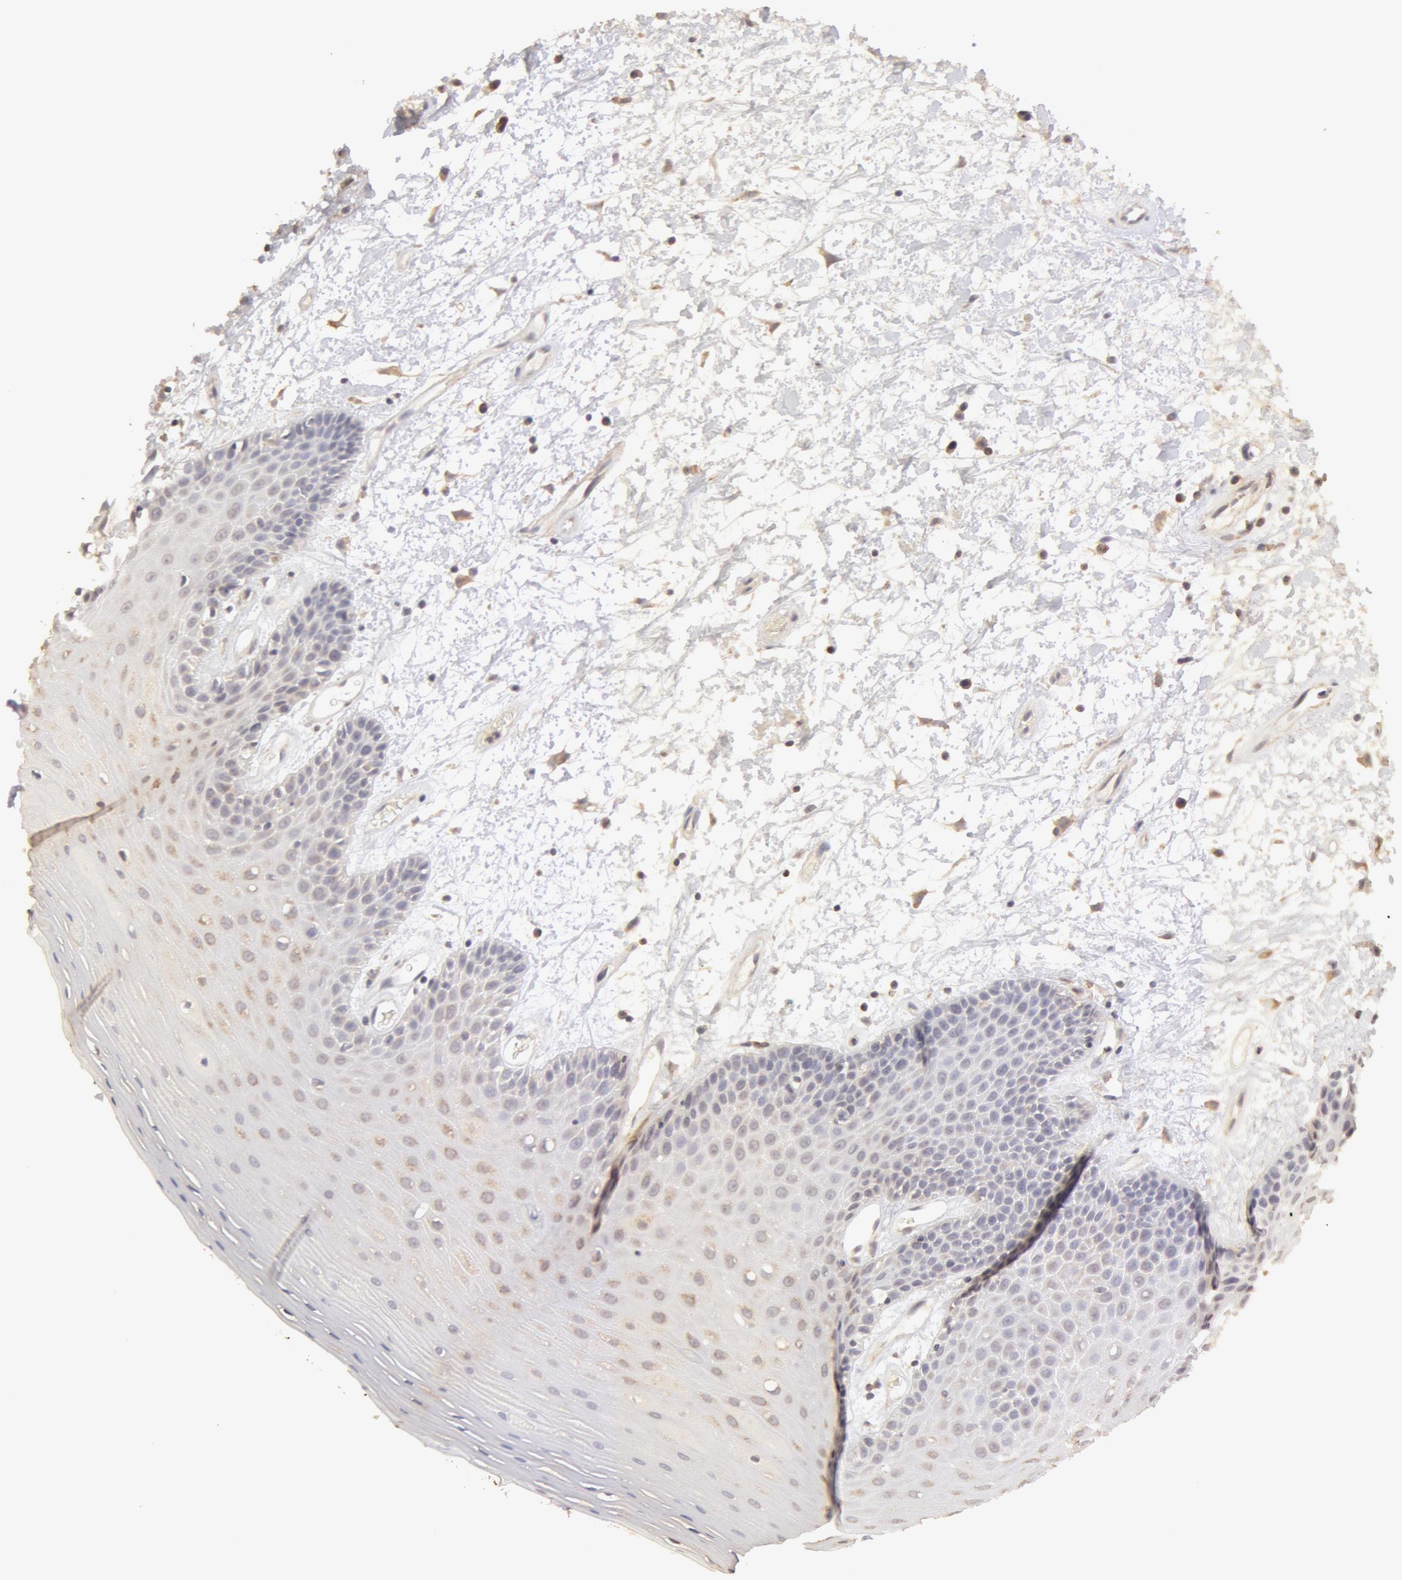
{"staining": {"intensity": "negative", "quantity": "none", "location": "none"}, "tissue": "oral mucosa", "cell_type": "Squamous epithelial cells", "image_type": "normal", "snomed": [{"axis": "morphology", "description": "Normal tissue, NOS"}, {"axis": "topography", "description": "Oral tissue"}], "caption": "IHC photomicrograph of normal human oral mucosa stained for a protein (brown), which shows no expression in squamous epithelial cells.", "gene": "ADPRH", "patient": {"sex": "female", "age": 79}}